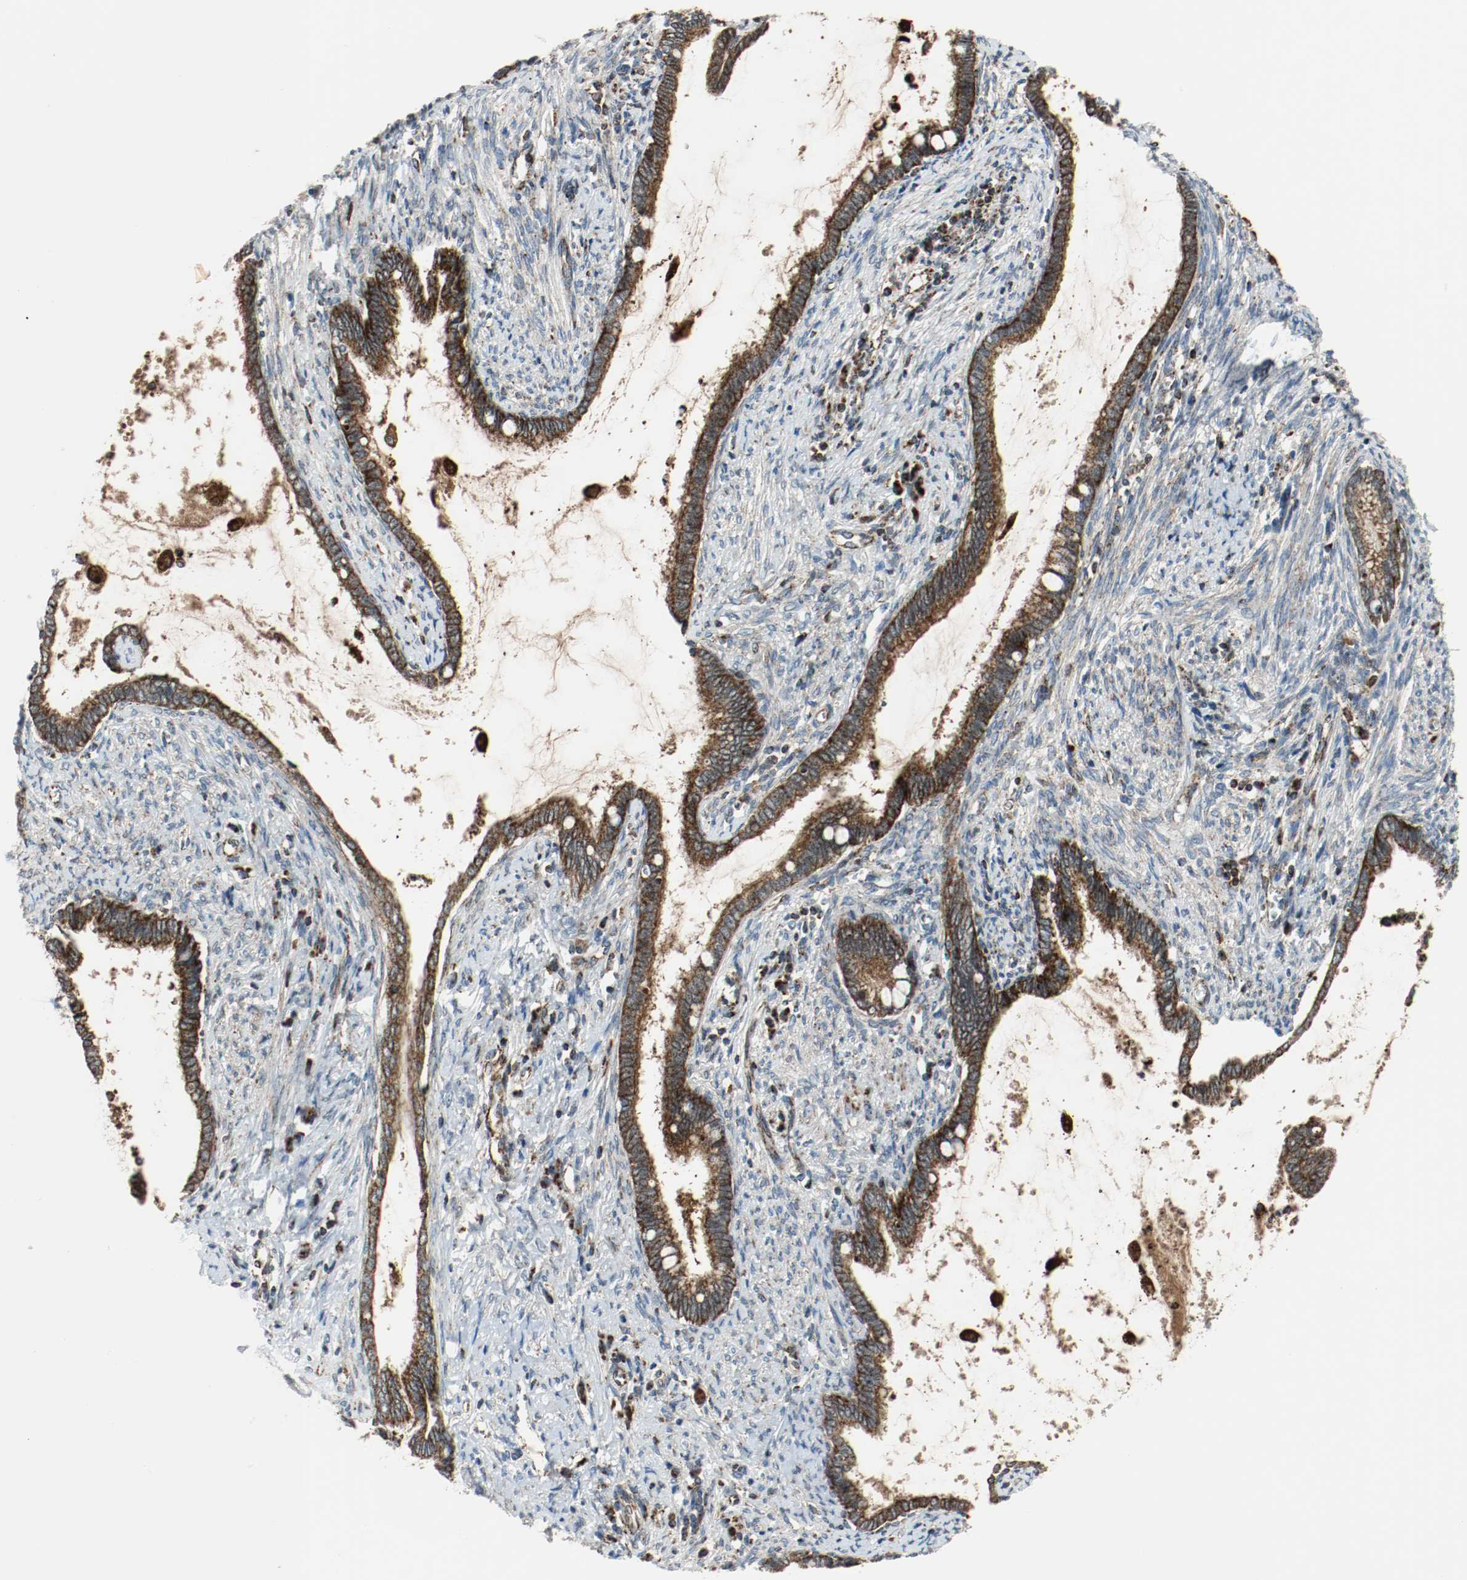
{"staining": {"intensity": "strong", "quantity": ">75%", "location": "cytoplasmic/membranous"}, "tissue": "cervical cancer", "cell_type": "Tumor cells", "image_type": "cancer", "snomed": [{"axis": "morphology", "description": "Adenocarcinoma, NOS"}, {"axis": "topography", "description": "Cervix"}], "caption": "Protein expression analysis of human cervical adenocarcinoma reveals strong cytoplasmic/membranous staining in approximately >75% of tumor cells.", "gene": "TXNRD1", "patient": {"sex": "female", "age": 44}}